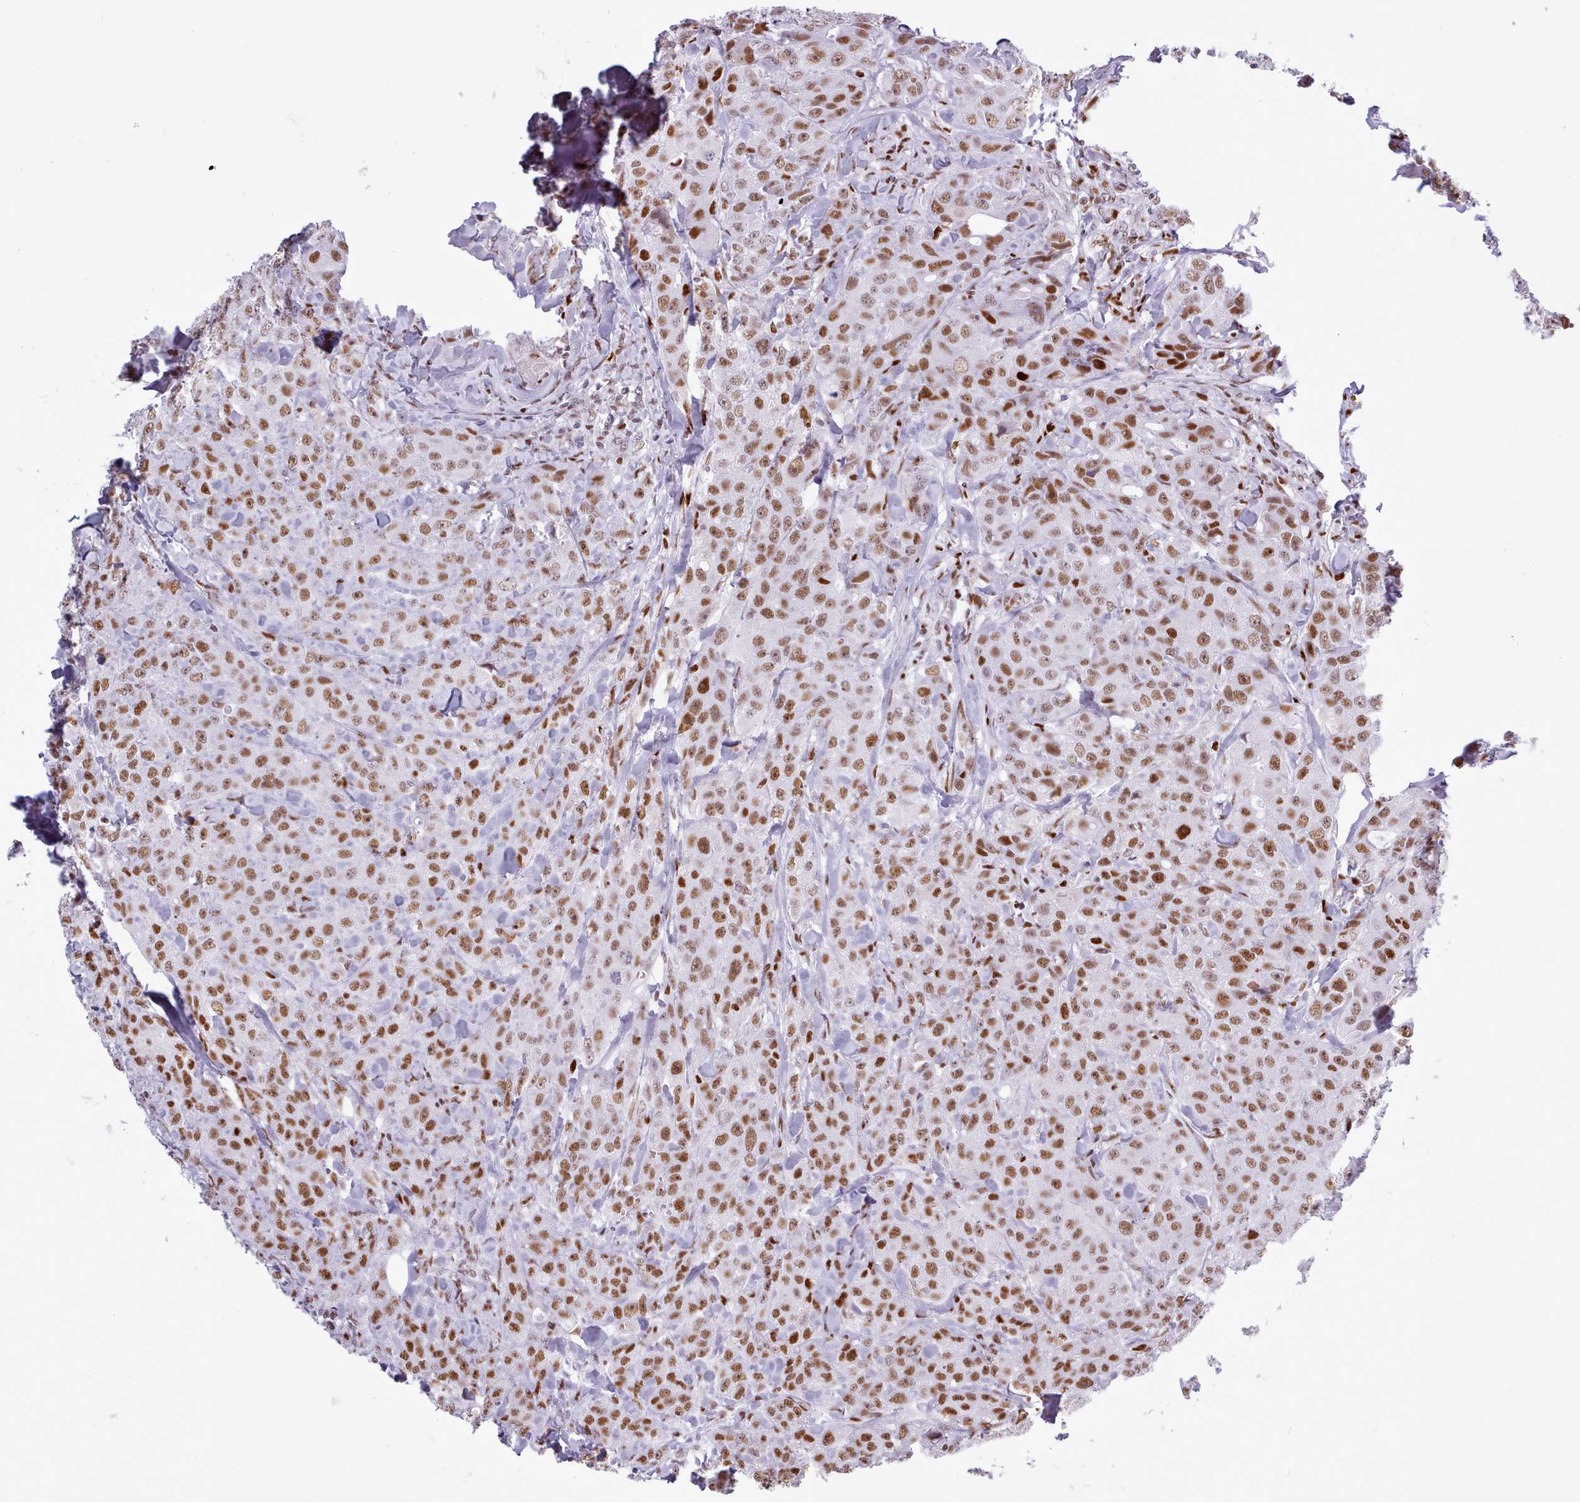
{"staining": {"intensity": "moderate", "quantity": ">75%", "location": "nuclear"}, "tissue": "breast cancer", "cell_type": "Tumor cells", "image_type": "cancer", "snomed": [{"axis": "morphology", "description": "Duct carcinoma"}, {"axis": "topography", "description": "Breast"}], "caption": "High-power microscopy captured an immunohistochemistry (IHC) histopathology image of invasive ductal carcinoma (breast), revealing moderate nuclear staining in about >75% of tumor cells.", "gene": "SRSF4", "patient": {"sex": "female", "age": 43}}